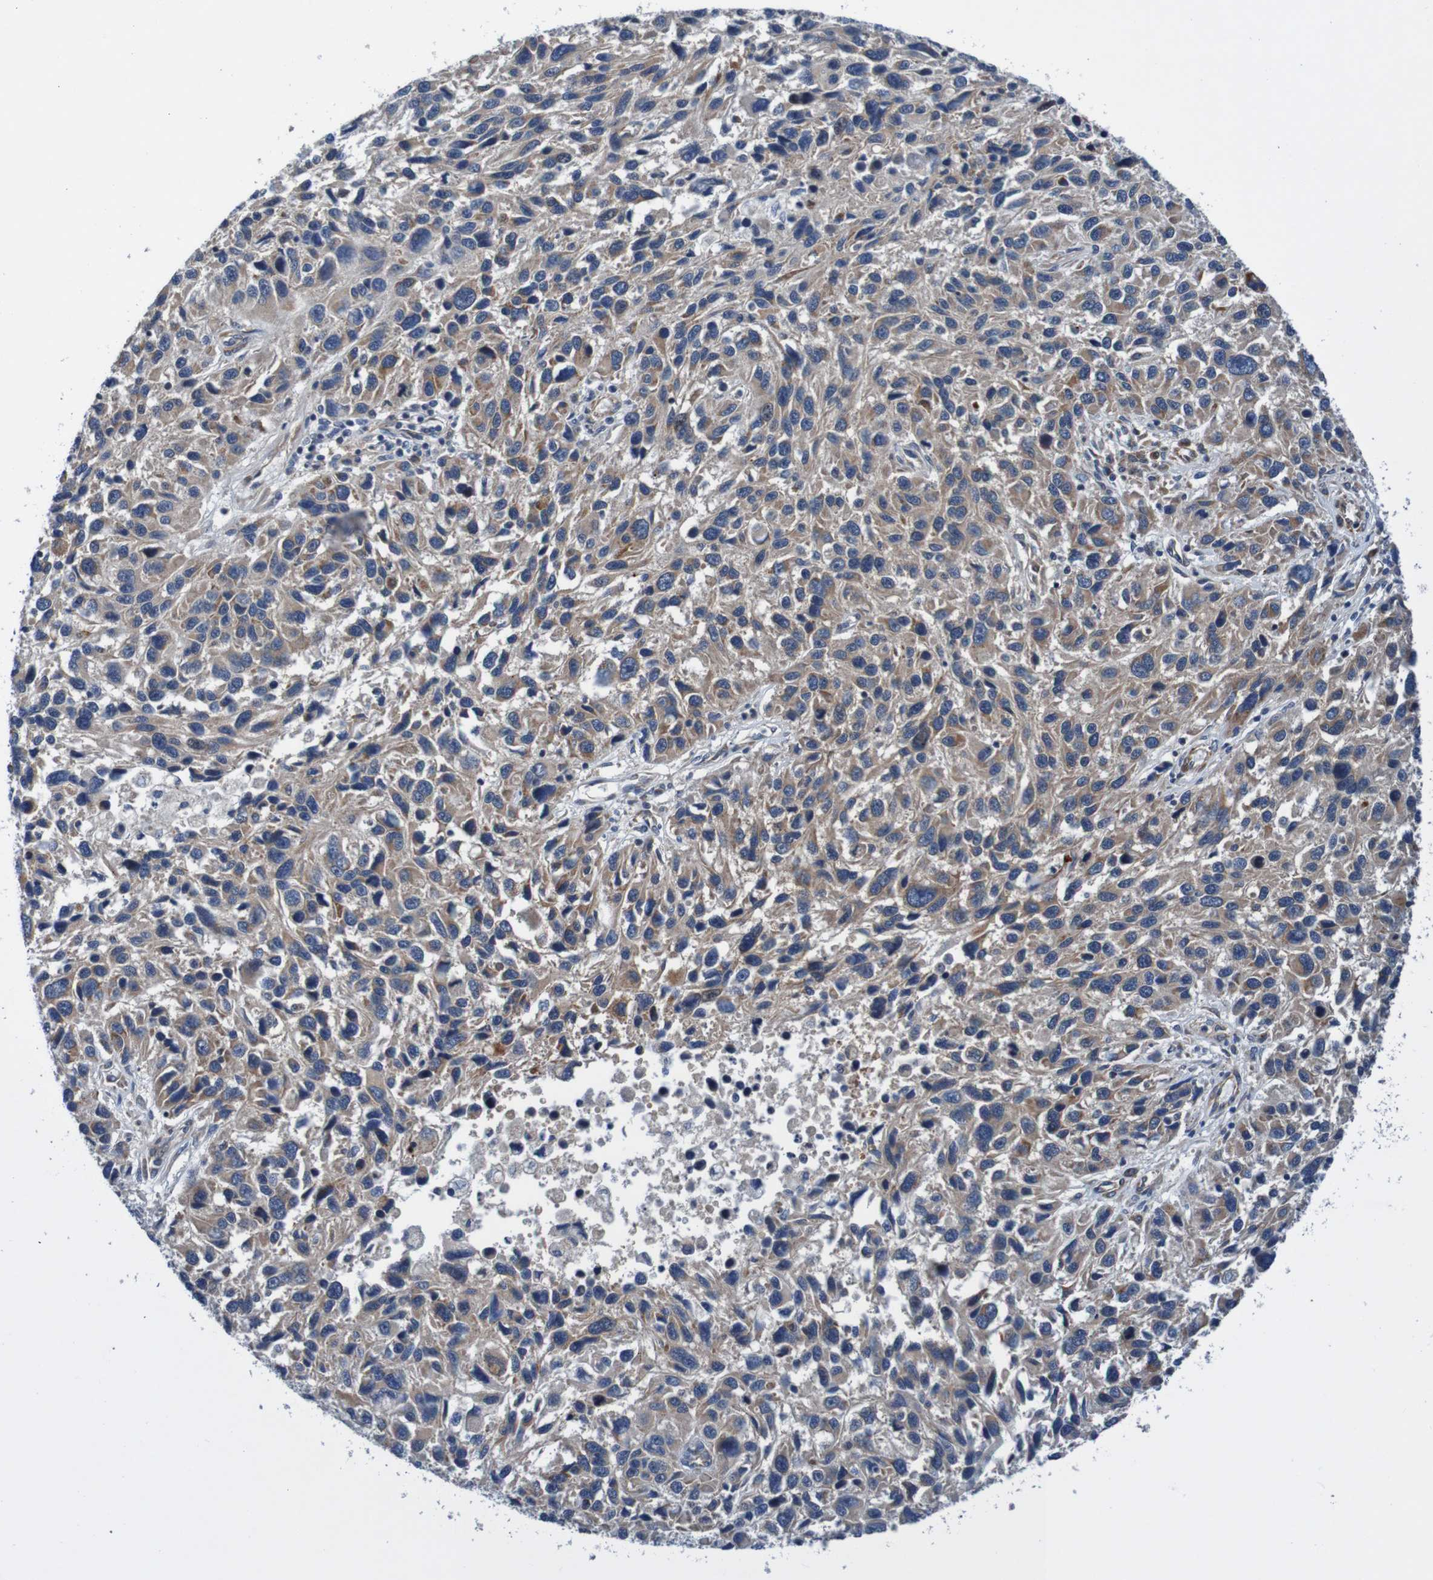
{"staining": {"intensity": "weak", "quantity": ">75%", "location": "cytoplasmic/membranous"}, "tissue": "melanoma", "cell_type": "Tumor cells", "image_type": "cancer", "snomed": [{"axis": "morphology", "description": "Malignant melanoma, NOS"}, {"axis": "topography", "description": "Skin"}], "caption": "Immunohistochemical staining of human melanoma reveals low levels of weak cytoplasmic/membranous protein expression in about >75% of tumor cells.", "gene": "CPED1", "patient": {"sex": "male", "age": 53}}